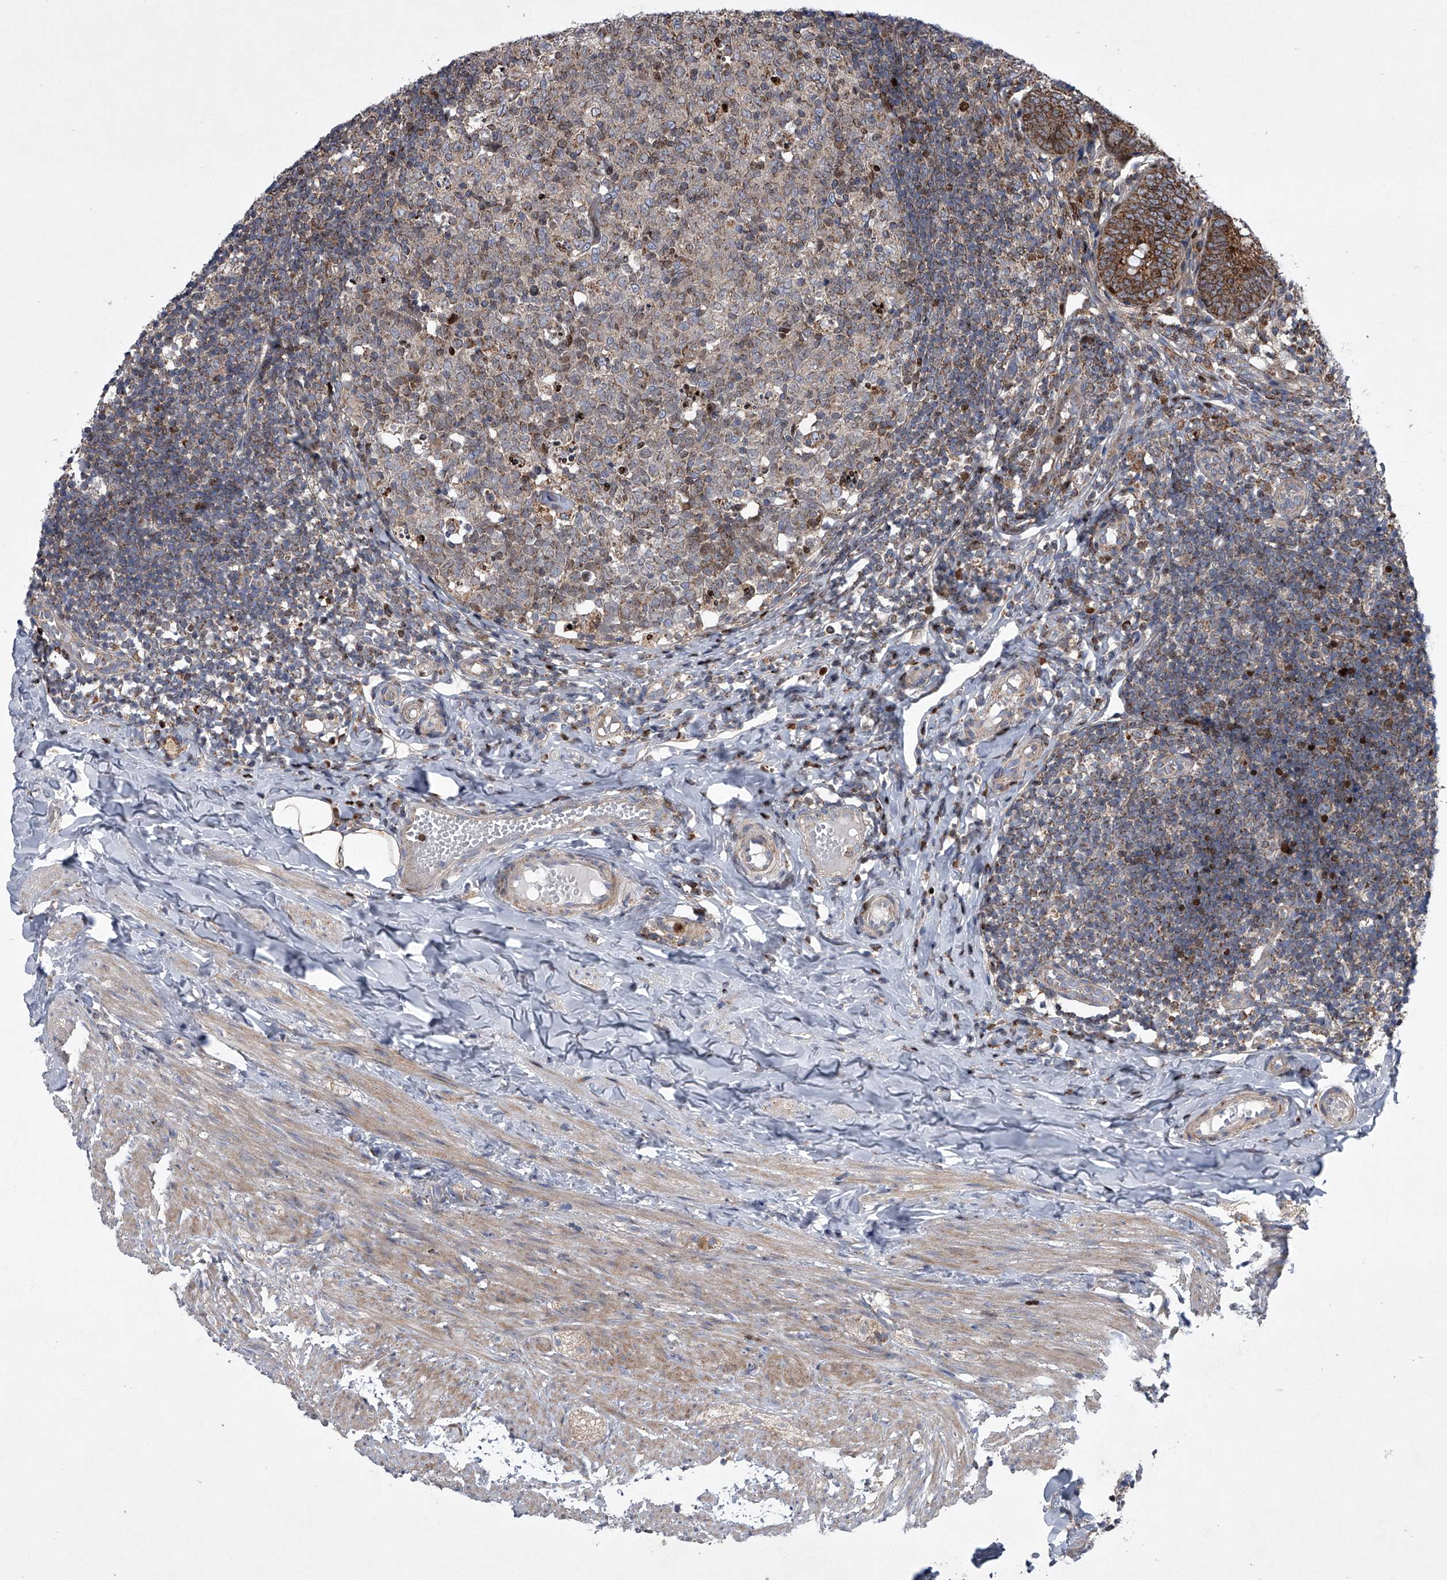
{"staining": {"intensity": "strong", "quantity": ">75%", "location": "cytoplasmic/membranous,nuclear"}, "tissue": "appendix", "cell_type": "Glandular cells", "image_type": "normal", "snomed": [{"axis": "morphology", "description": "Normal tissue, NOS"}, {"axis": "topography", "description": "Appendix"}], "caption": "About >75% of glandular cells in unremarkable appendix show strong cytoplasmic/membranous,nuclear protein expression as visualized by brown immunohistochemical staining.", "gene": "STRADA", "patient": {"sex": "male", "age": 8}}